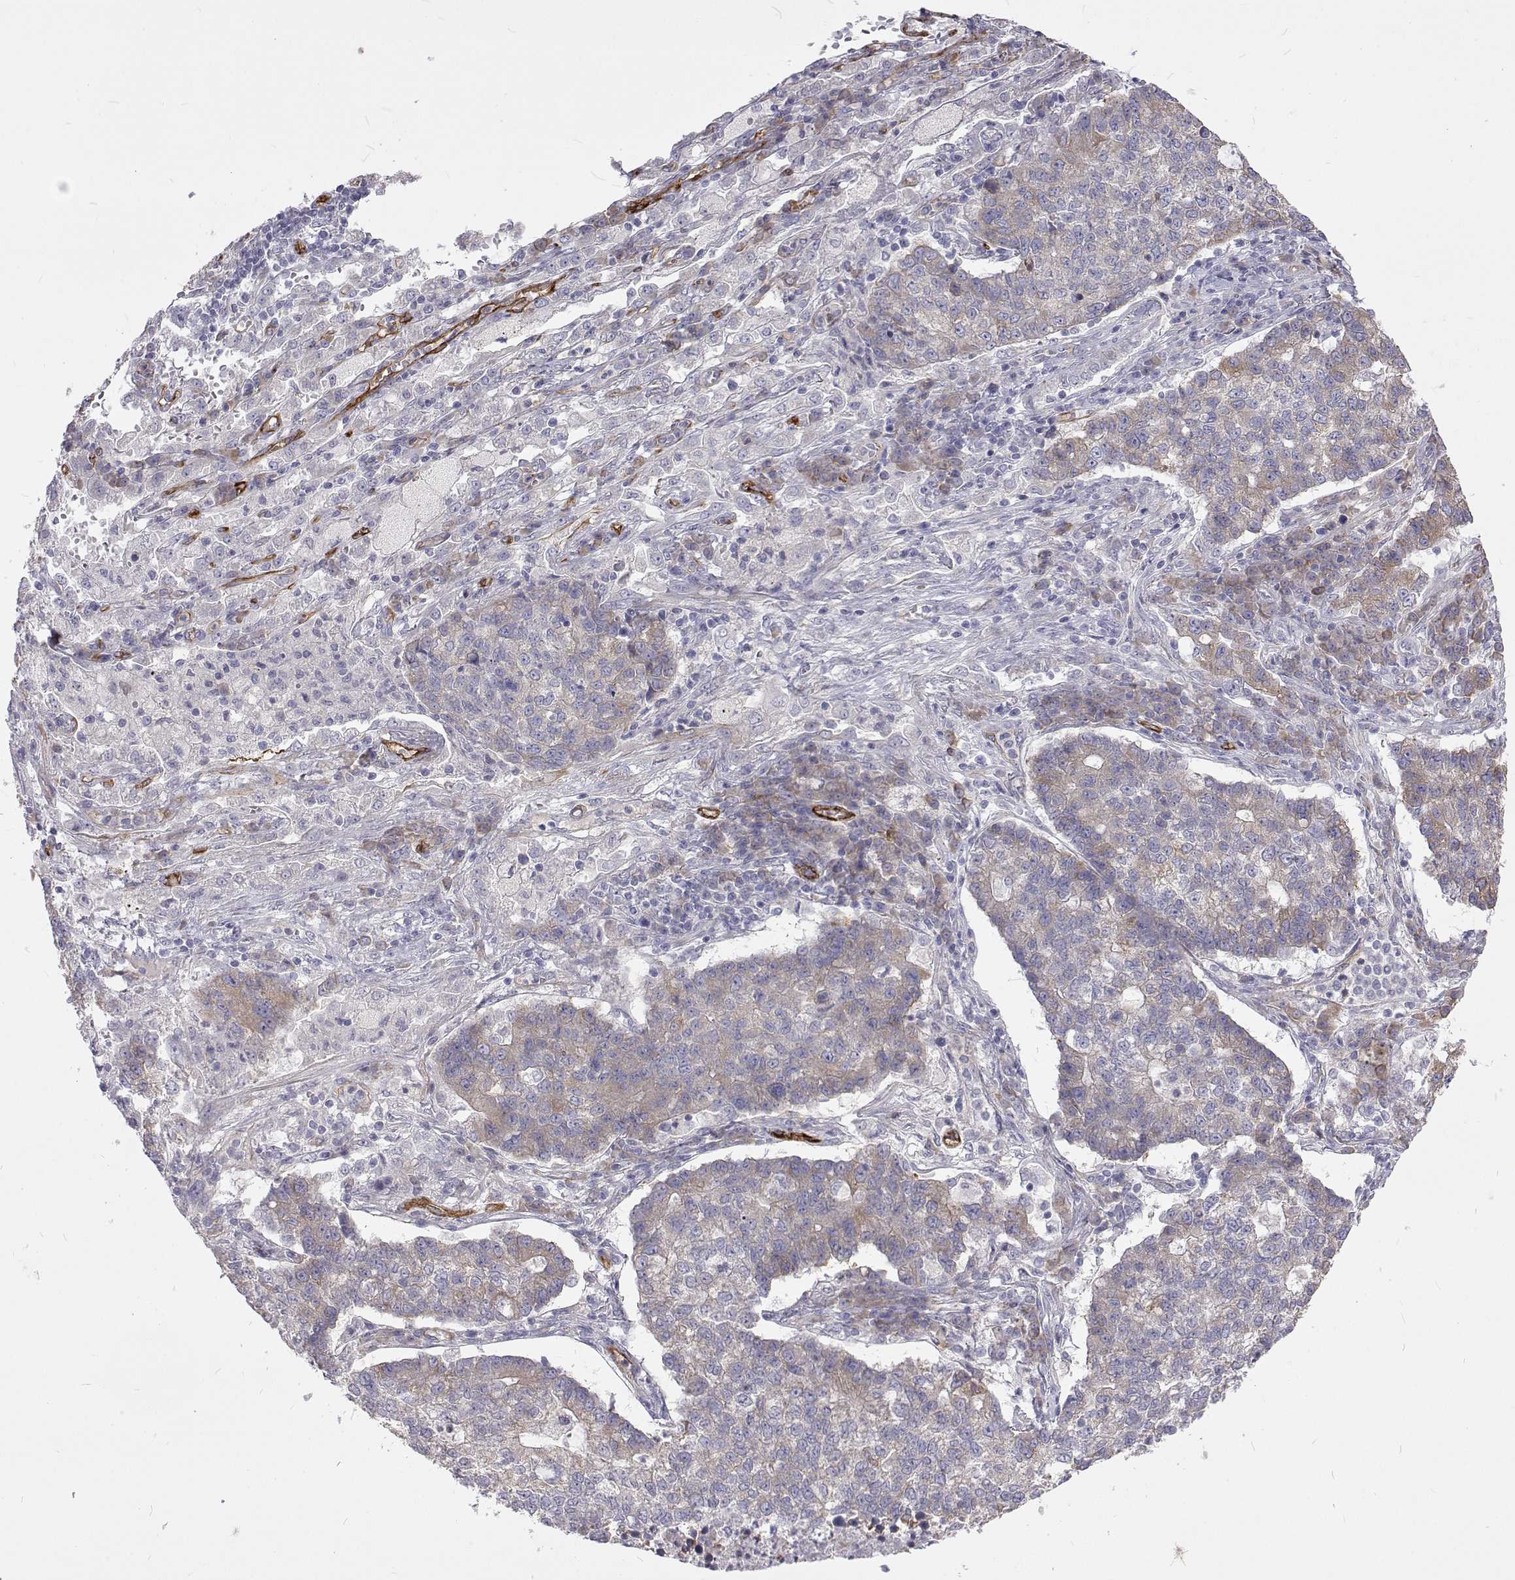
{"staining": {"intensity": "weak", "quantity": "<25%", "location": "cytoplasmic/membranous"}, "tissue": "lung cancer", "cell_type": "Tumor cells", "image_type": "cancer", "snomed": [{"axis": "morphology", "description": "Adenocarcinoma, NOS"}, {"axis": "topography", "description": "Lung"}], "caption": "Micrograph shows no protein positivity in tumor cells of adenocarcinoma (lung) tissue.", "gene": "NPR3", "patient": {"sex": "male", "age": 57}}